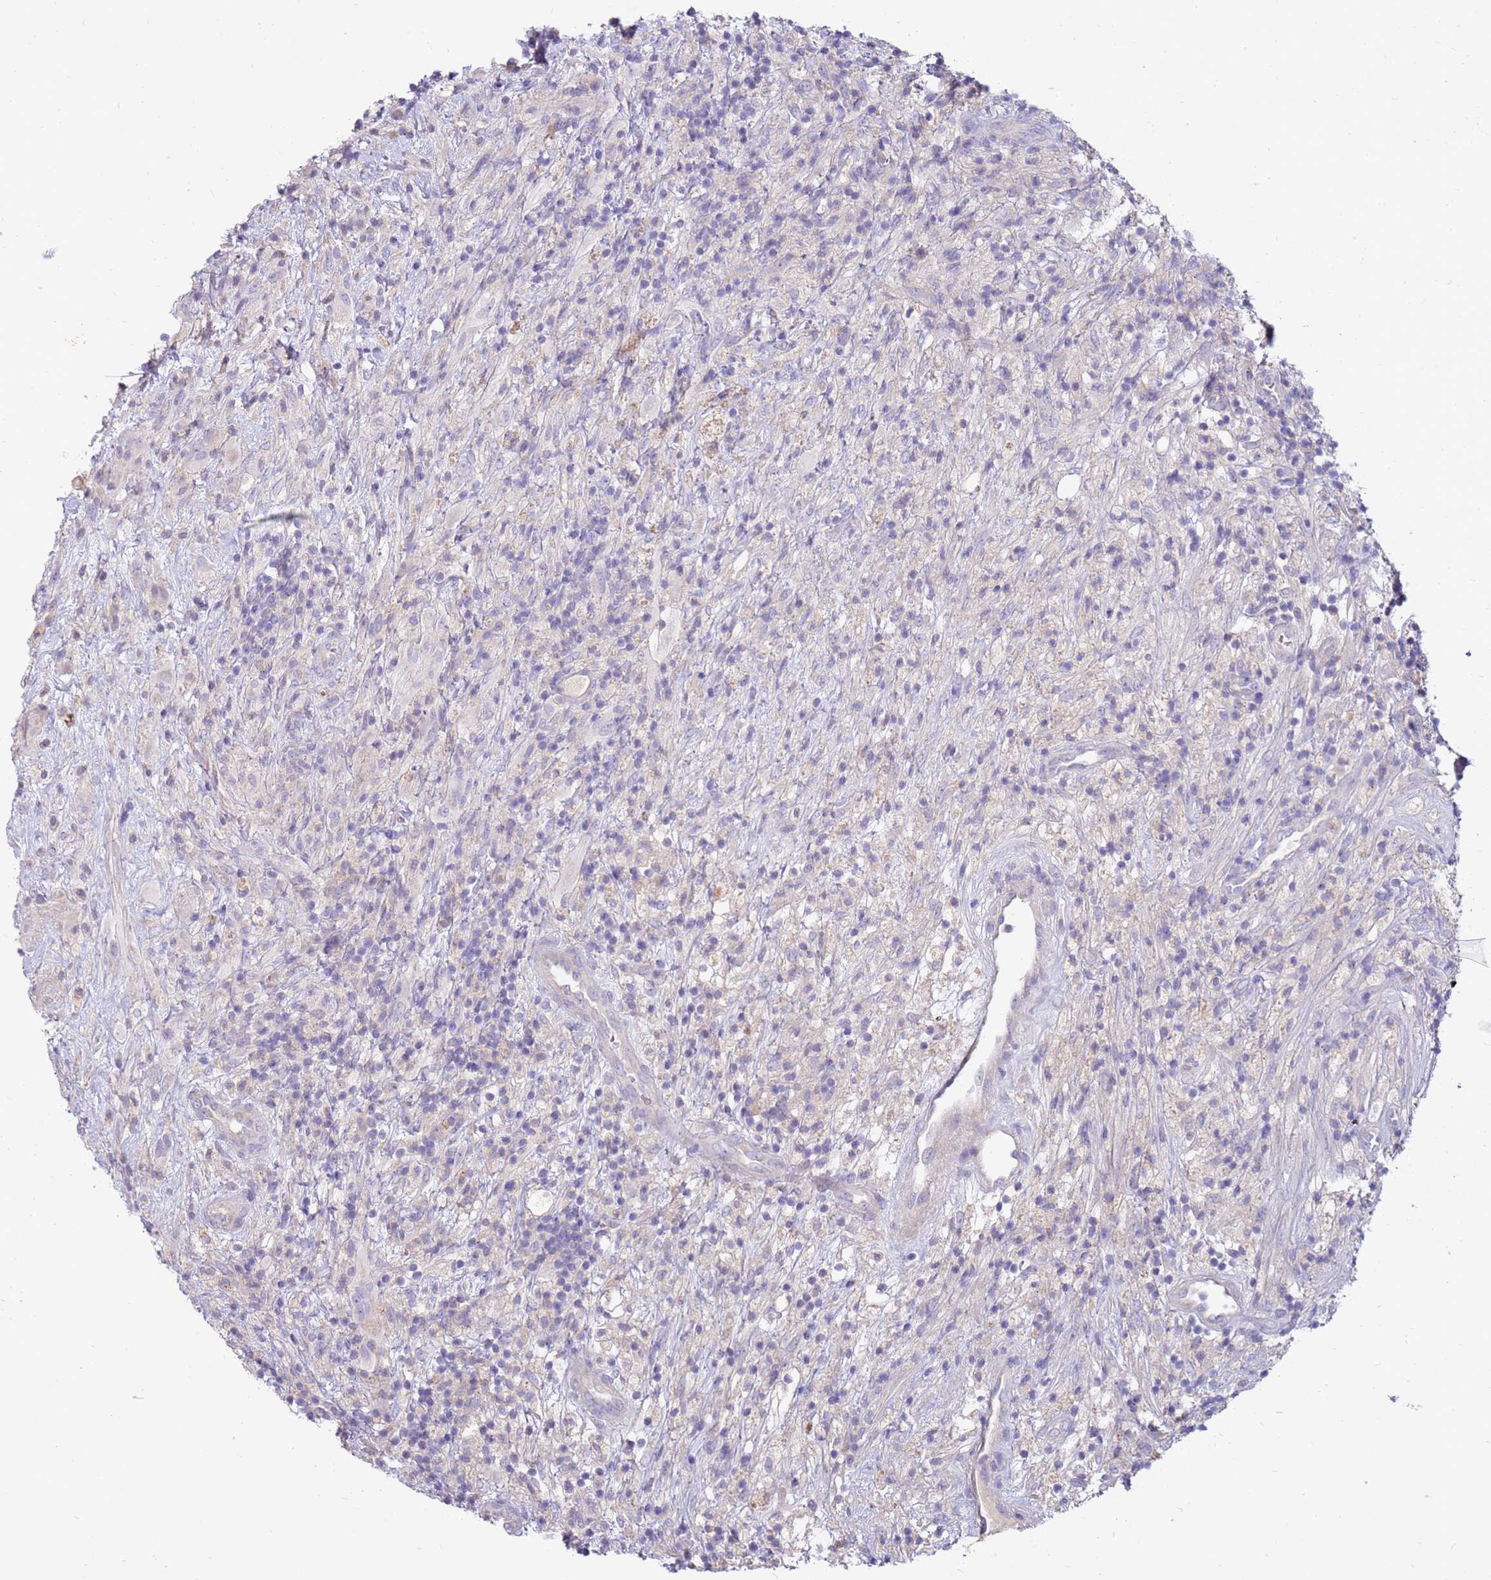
{"staining": {"intensity": "negative", "quantity": "none", "location": "none"}, "tissue": "glioma", "cell_type": "Tumor cells", "image_type": "cancer", "snomed": [{"axis": "morphology", "description": "Glioma, malignant, High grade"}, {"axis": "topography", "description": "Brain"}], "caption": "High-grade glioma (malignant) stained for a protein using IHC displays no staining tumor cells.", "gene": "SLC44A4", "patient": {"sex": "male", "age": 69}}